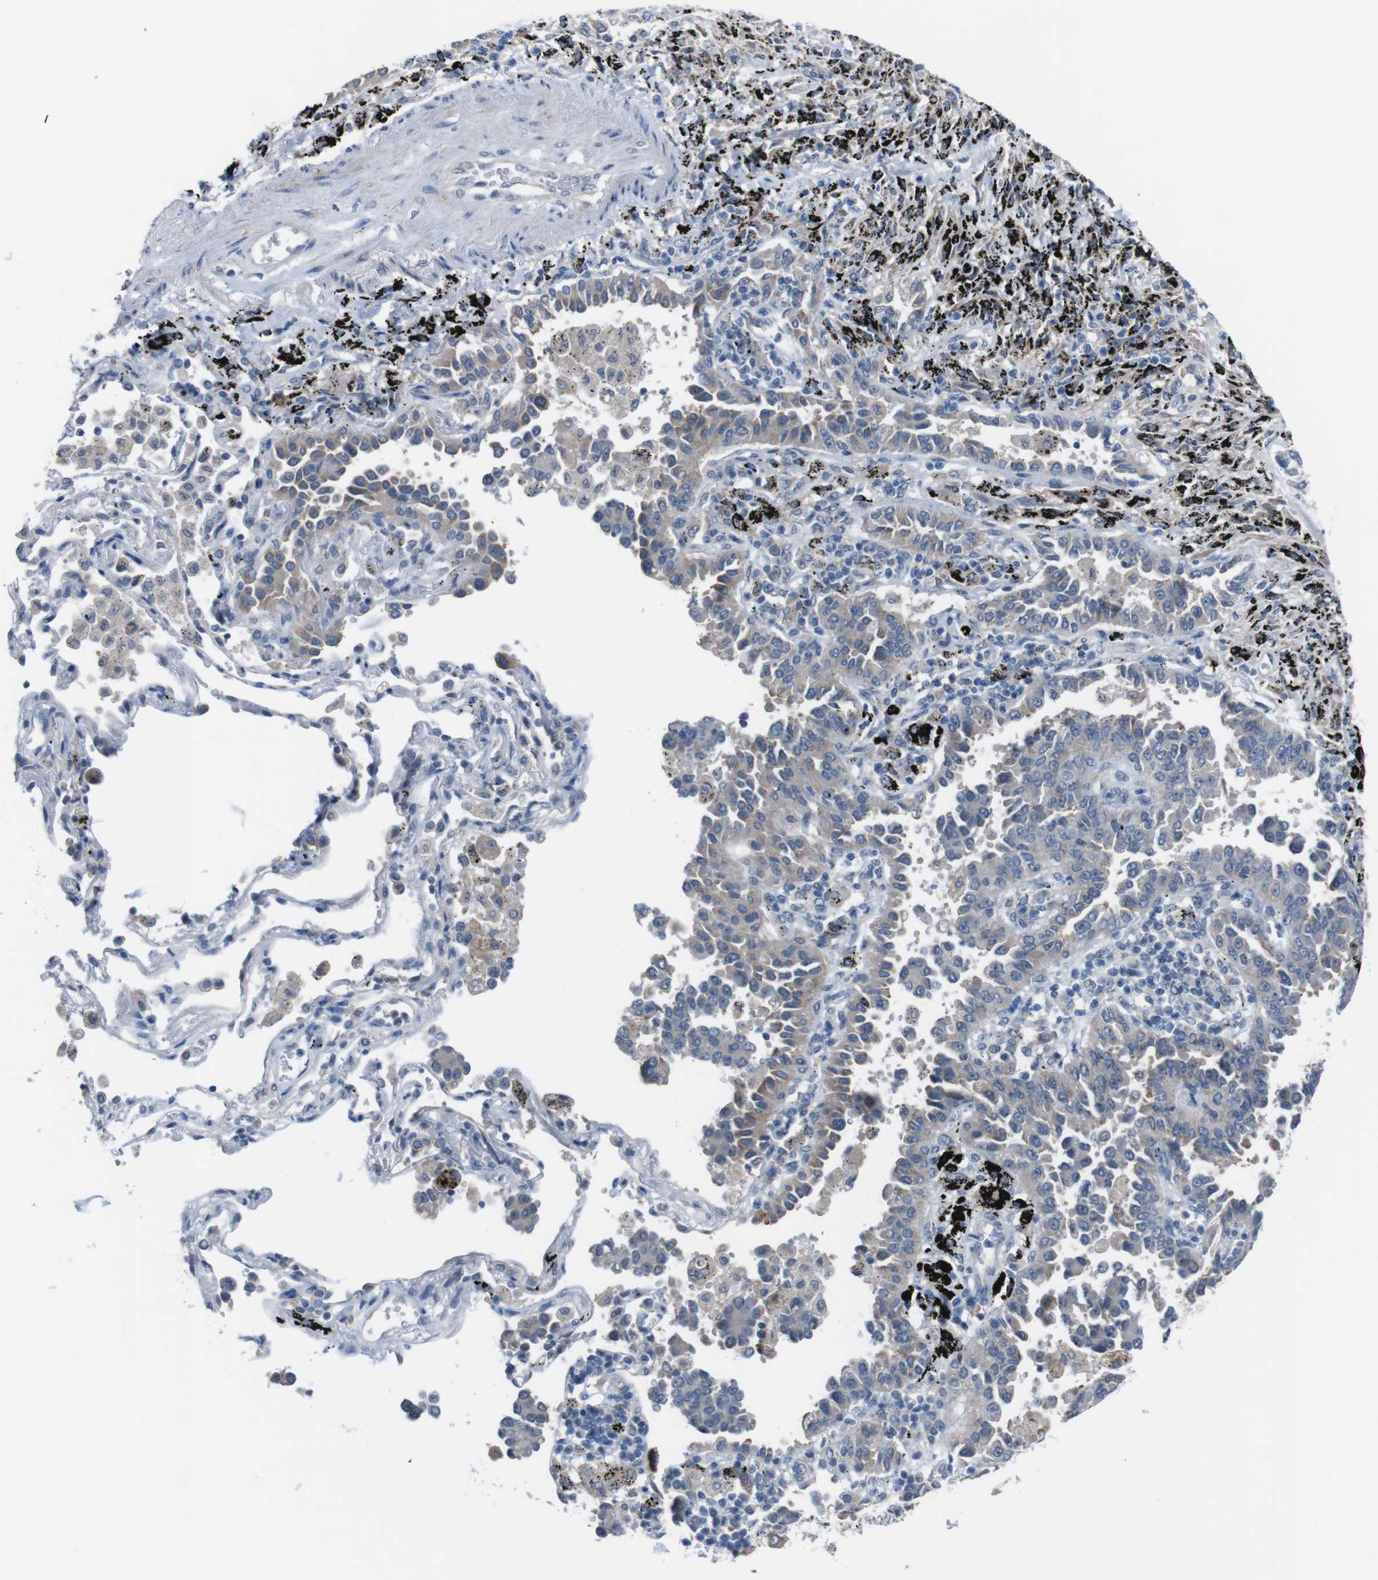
{"staining": {"intensity": "weak", "quantity": "<25%", "location": "cytoplasmic/membranous"}, "tissue": "lung cancer", "cell_type": "Tumor cells", "image_type": "cancer", "snomed": [{"axis": "morphology", "description": "Normal tissue, NOS"}, {"axis": "morphology", "description": "Adenocarcinoma, NOS"}, {"axis": "topography", "description": "Lung"}], "caption": "Tumor cells are negative for brown protein staining in lung cancer.", "gene": "CDH22", "patient": {"sex": "male", "age": 59}}